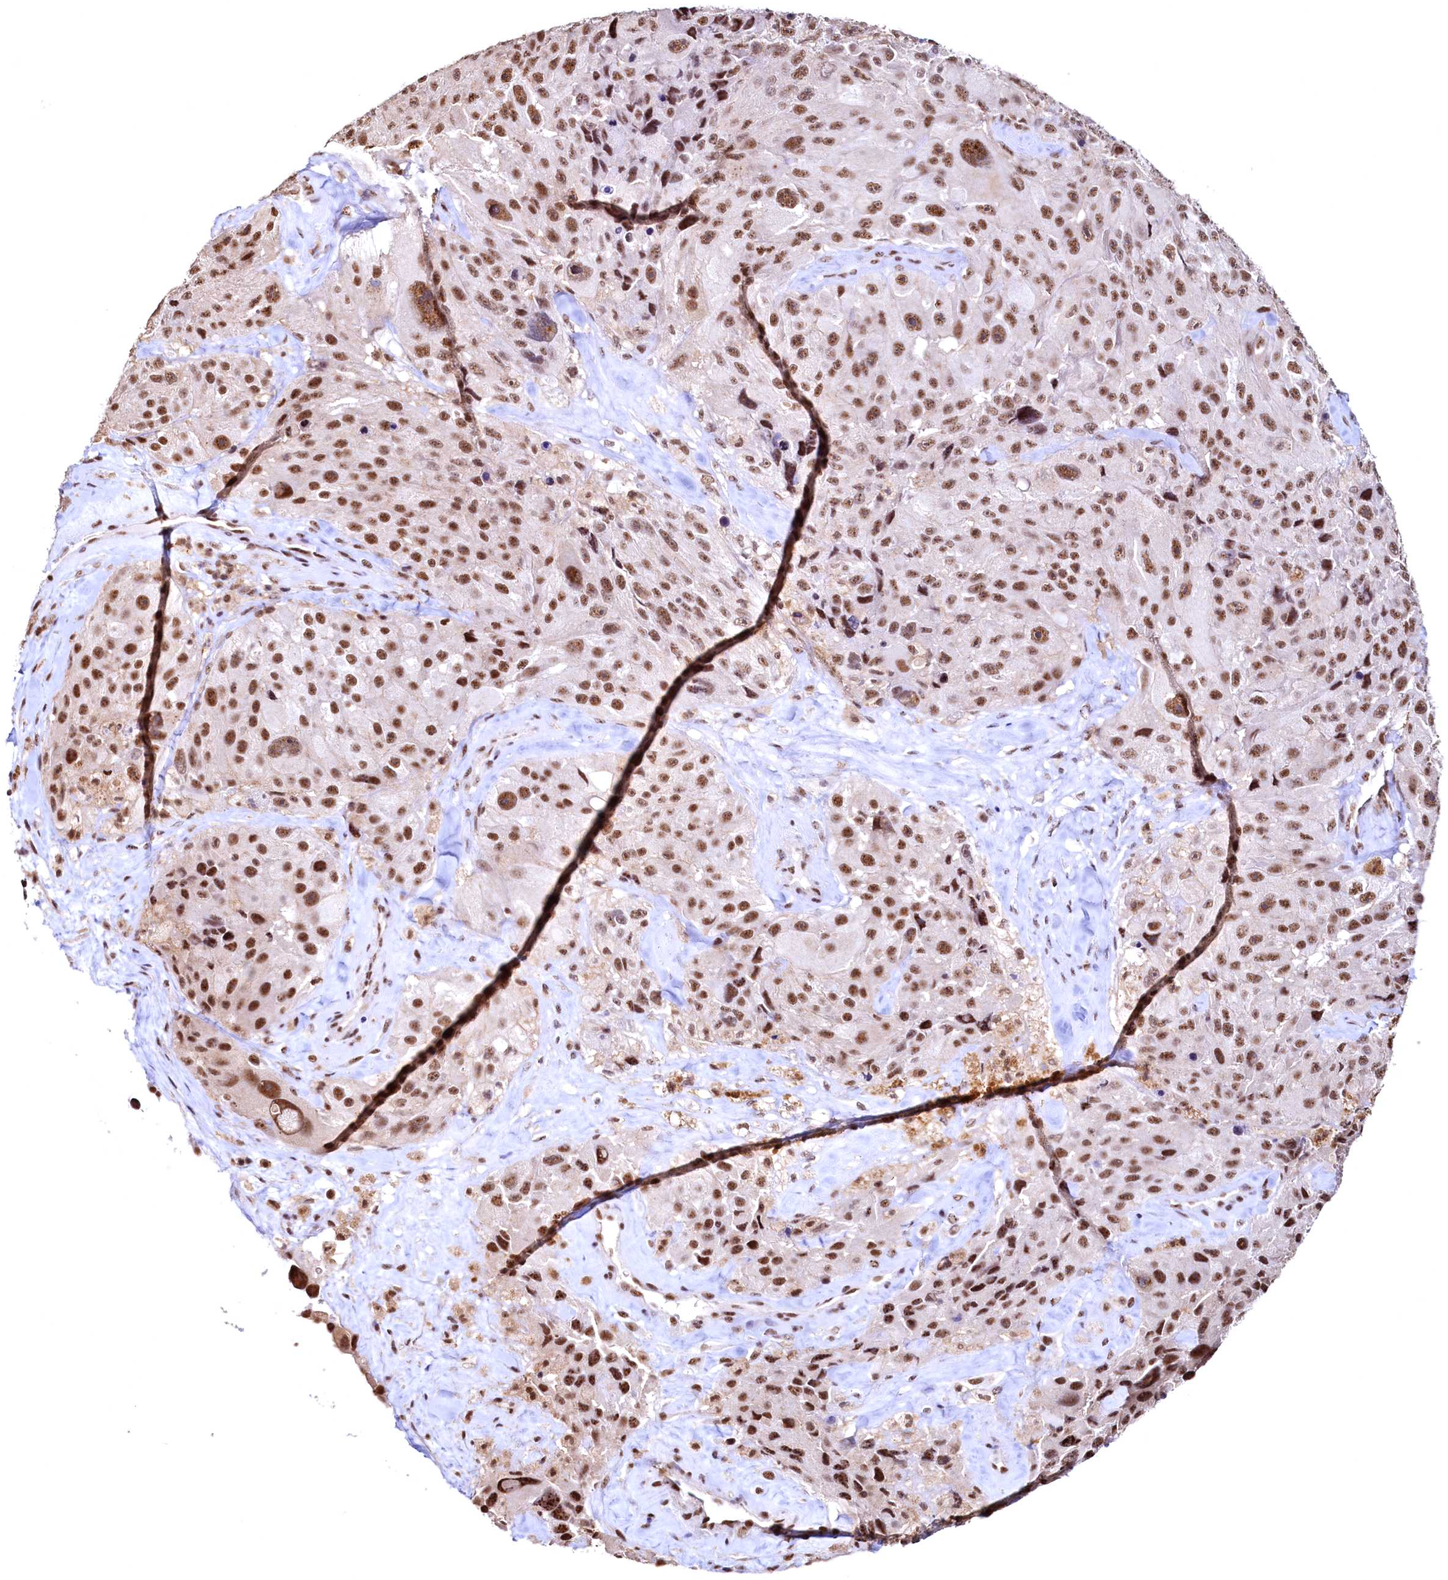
{"staining": {"intensity": "strong", "quantity": ">75%", "location": "nuclear"}, "tissue": "melanoma", "cell_type": "Tumor cells", "image_type": "cancer", "snomed": [{"axis": "morphology", "description": "Malignant melanoma, Metastatic site"}, {"axis": "topography", "description": "Lymph node"}], "caption": "This histopathology image displays IHC staining of malignant melanoma (metastatic site), with high strong nuclear staining in about >75% of tumor cells.", "gene": "RSRC2", "patient": {"sex": "male", "age": 62}}